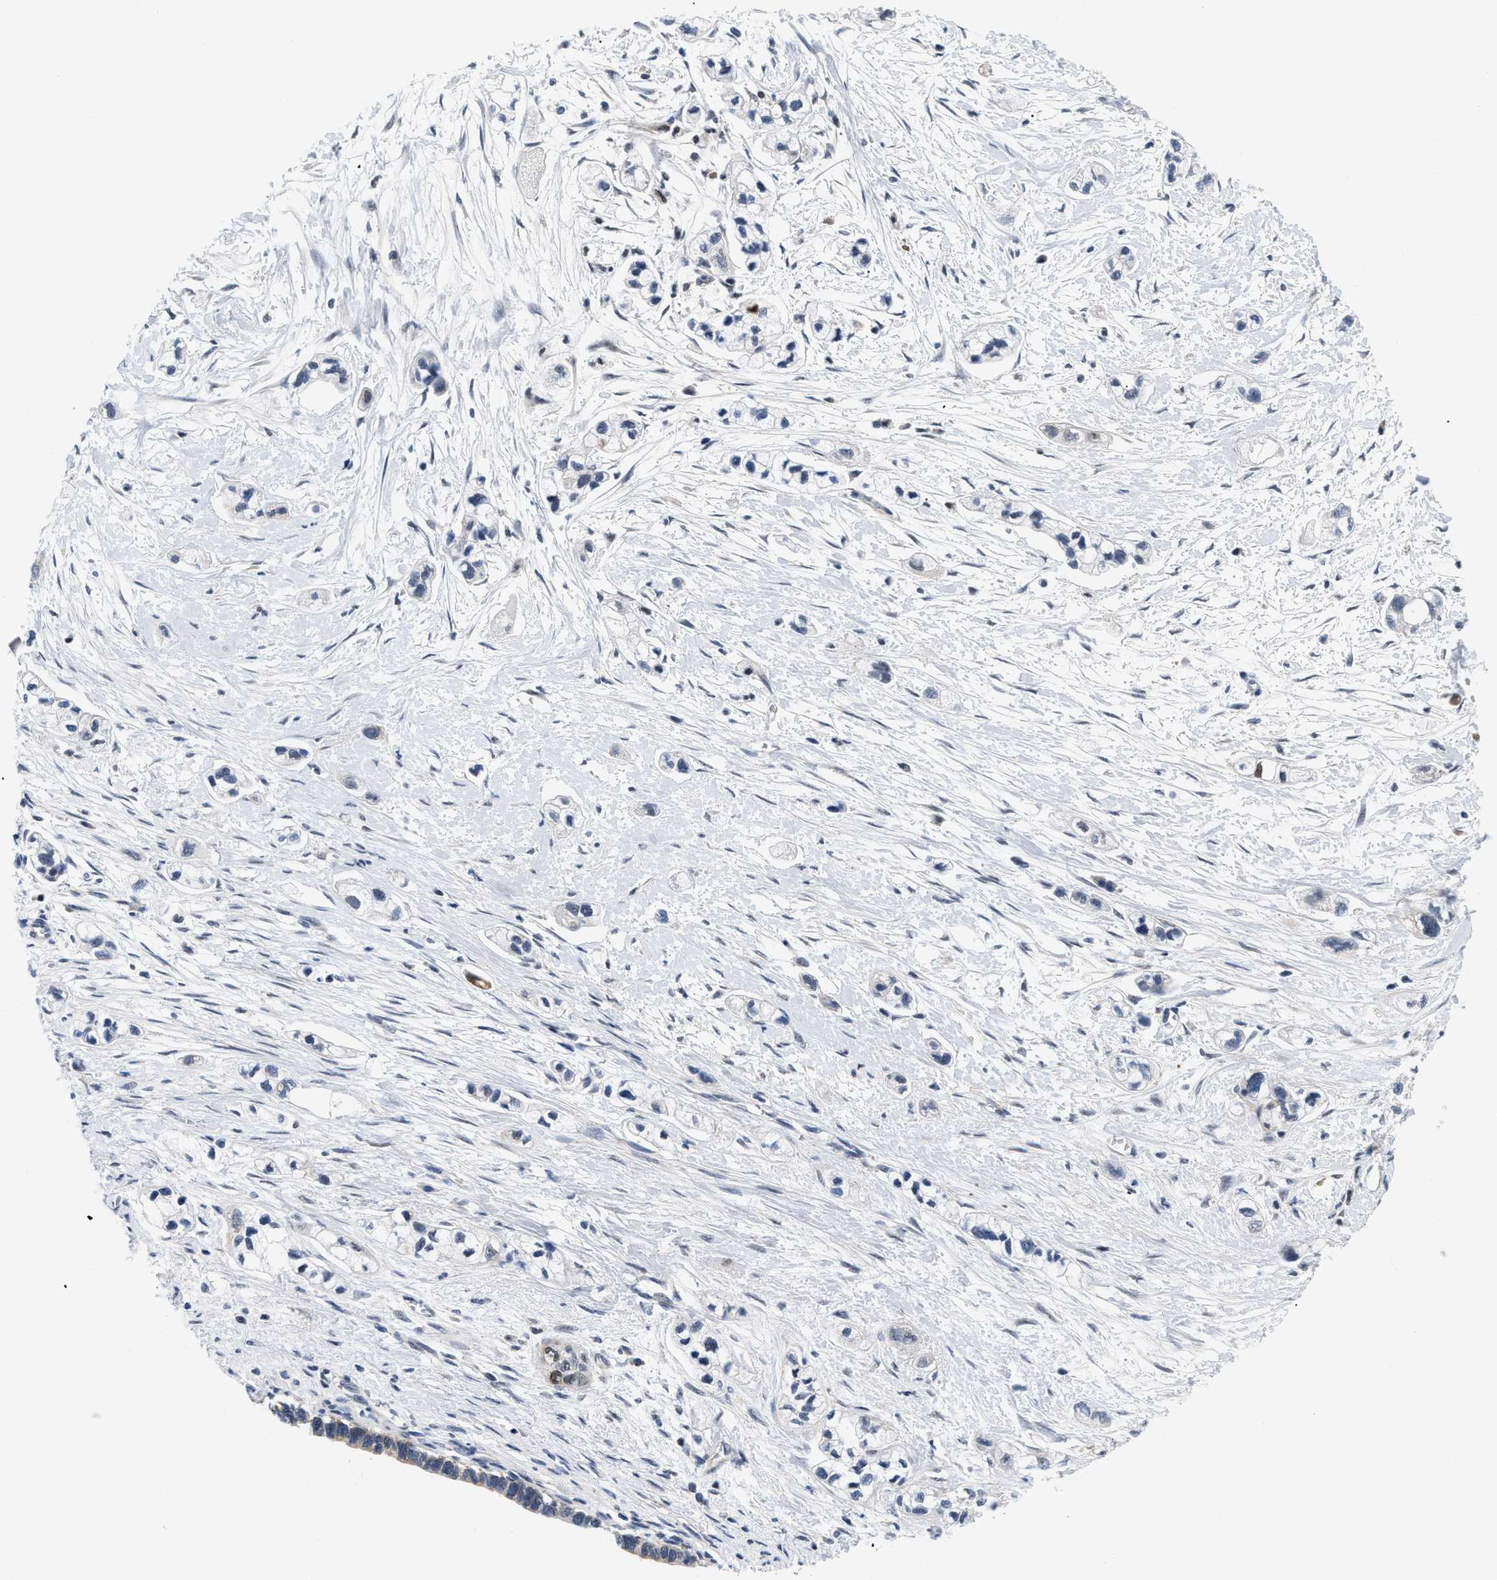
{"staining": {"intensity": "weak", "quantity": "25%-75%", "location": "nuclear"}, "tissue": "pancreatic cancer", "cell_type": "Tumor cells", "image_type": "cancer", "snomed": [{"axis": "morphology", "description": "Adenocarcinoma, NOS"}, {"axis": "topography", "description": "Pancreas"}], "caption": "Adenocarcinoma (pancreatic) was stained to show a protein in brown. There is low levels of weak nuclear positivity in about 25%-75% of tumor cells.", "gene": "PITHD1", "patient": {"sex": "male", "age": 74}}